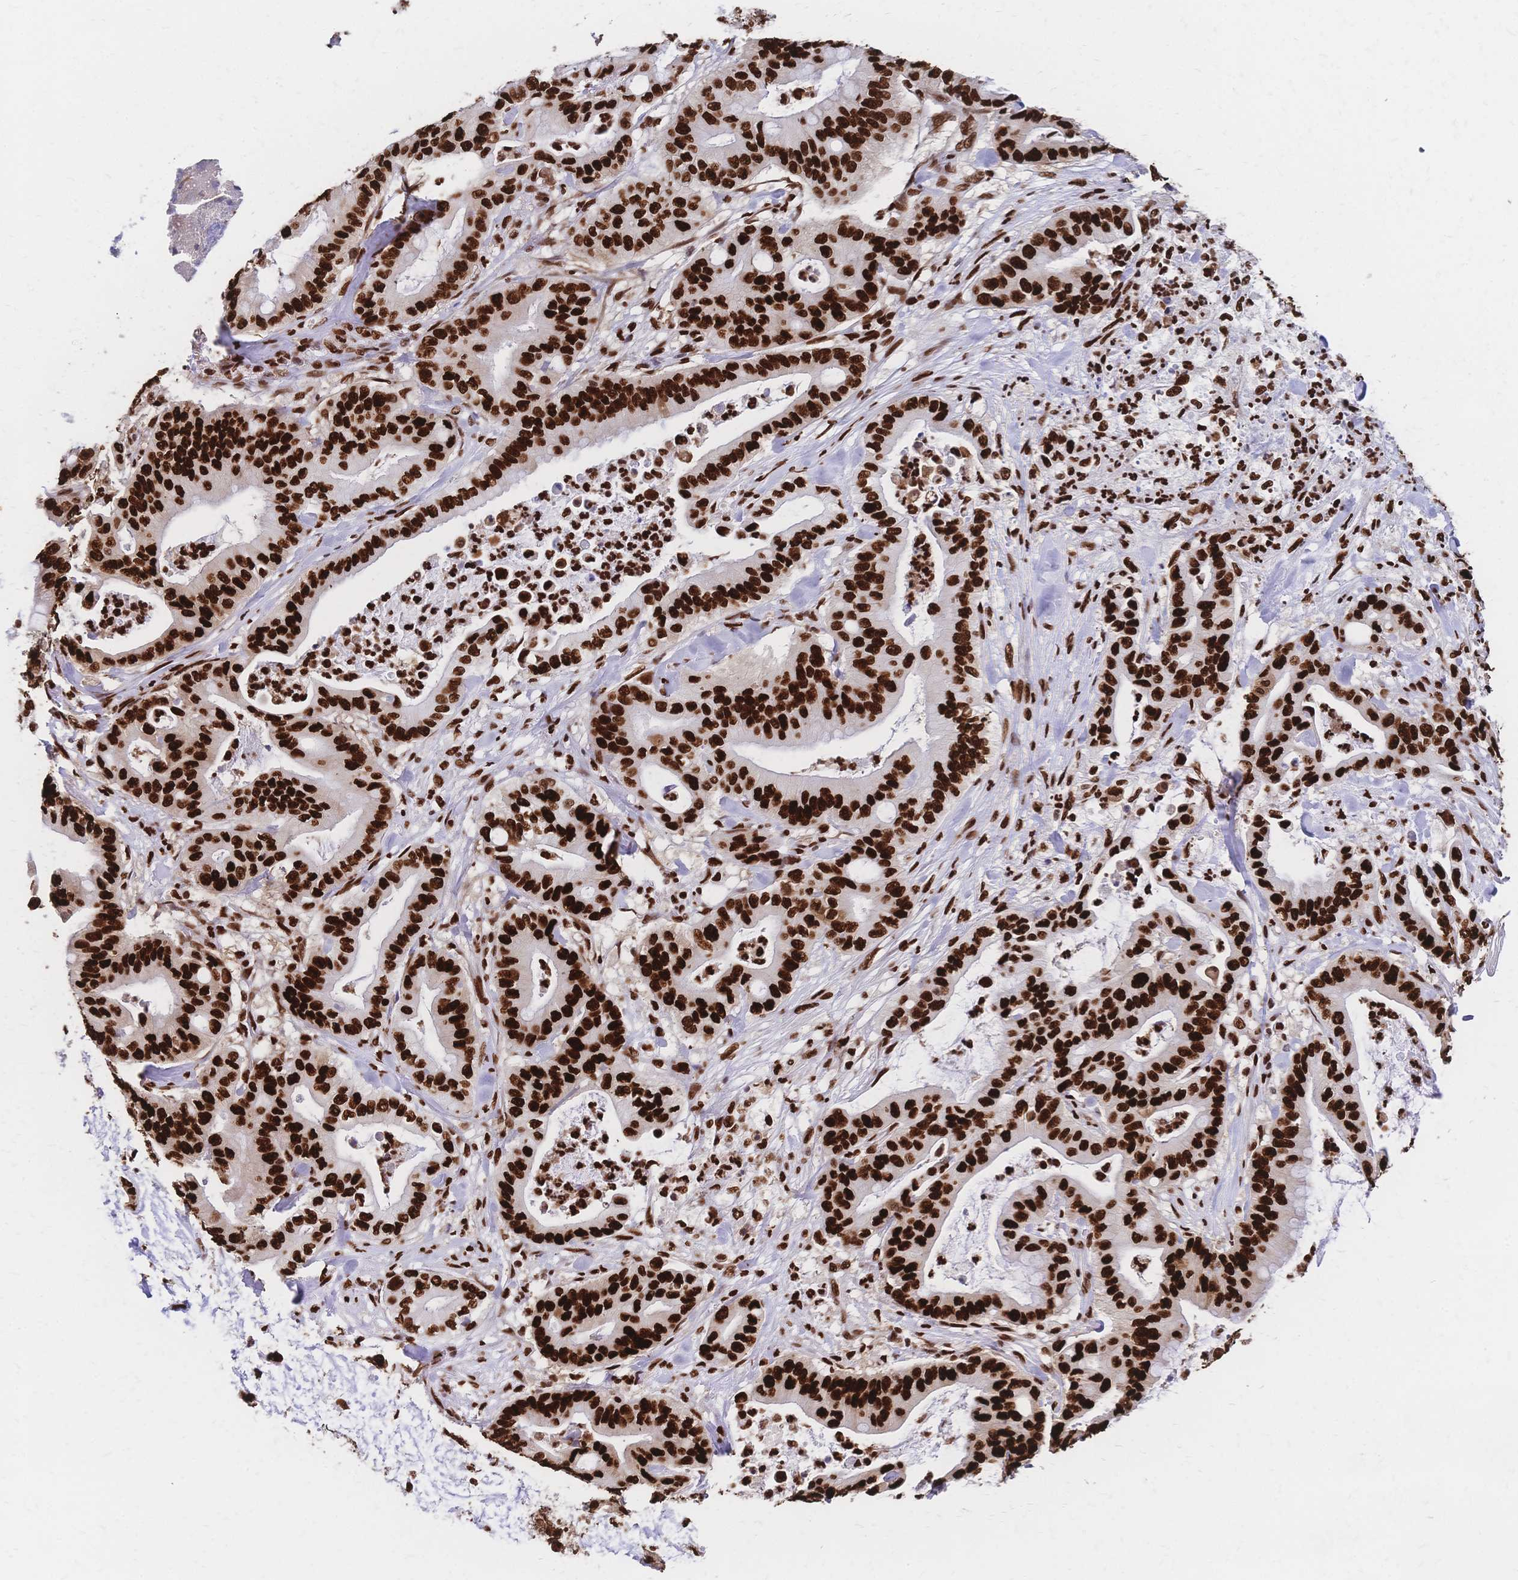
{"staining": {"intensity": "strong", "quantity": ">75%", "location": "nuclear"}, "tissue": "pancreatic cancer", "cell_type": "Tumor cells", "image_type": "cancer", "snomed": [{"axis": "morphology", "description": "Adenocarcinoma, NOS"}, {"axis": "topography", "description": "Pancreas"}], "caption": "An image of human pancreatic cancer stained for a protein reveals strong nuclear brown staining in tumor cells.", "gene": "HDGF", "patient": {"sex": "male", "age": 71}}